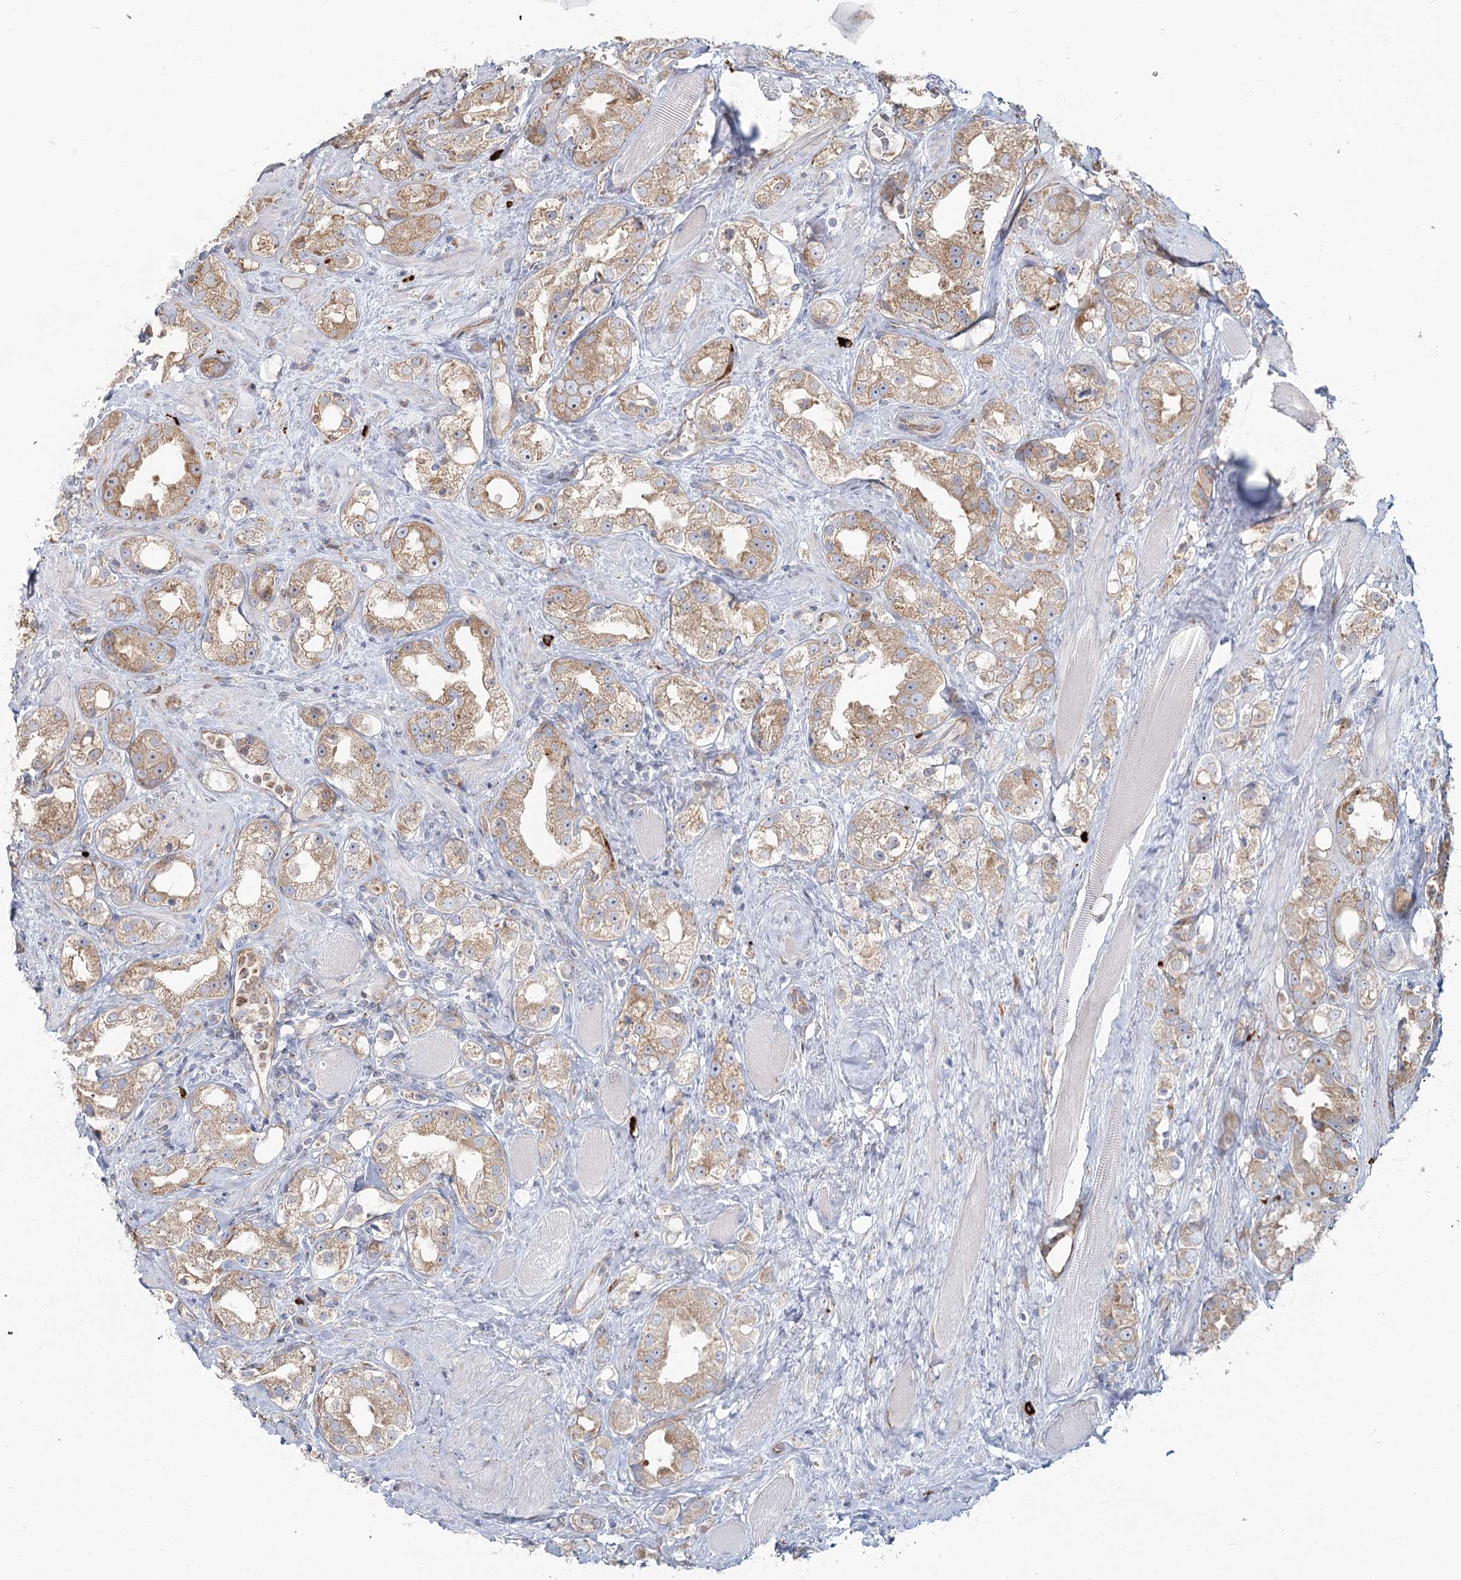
{"staining": {"intensity": "weak", "quantity": ">75%", "location": "cytoplasmic/membranous"}, "tissue": "prostate cancer", "cell_type": "Tumor cells", "image_type": "cancer", "snomed": [{"axis": "morphology", "description": "Adenocarcinoma, NOS"}, {"axis": "topography", "description": "Prostate"}], "caption": "An IHC photomicrograph of tumor tissue is shown. Protein staining in brown labels weak cytoplasmic/membranous positivity in prostate cancer within tumor cells. (Stains: DAB (3,3'-diaminobenzidine) in brown, nuclei in blue, Microscopy: brightfield microscopy at high magnification).", "gene": "HARS2", "patient": {"sex": "male", "age": 79}}